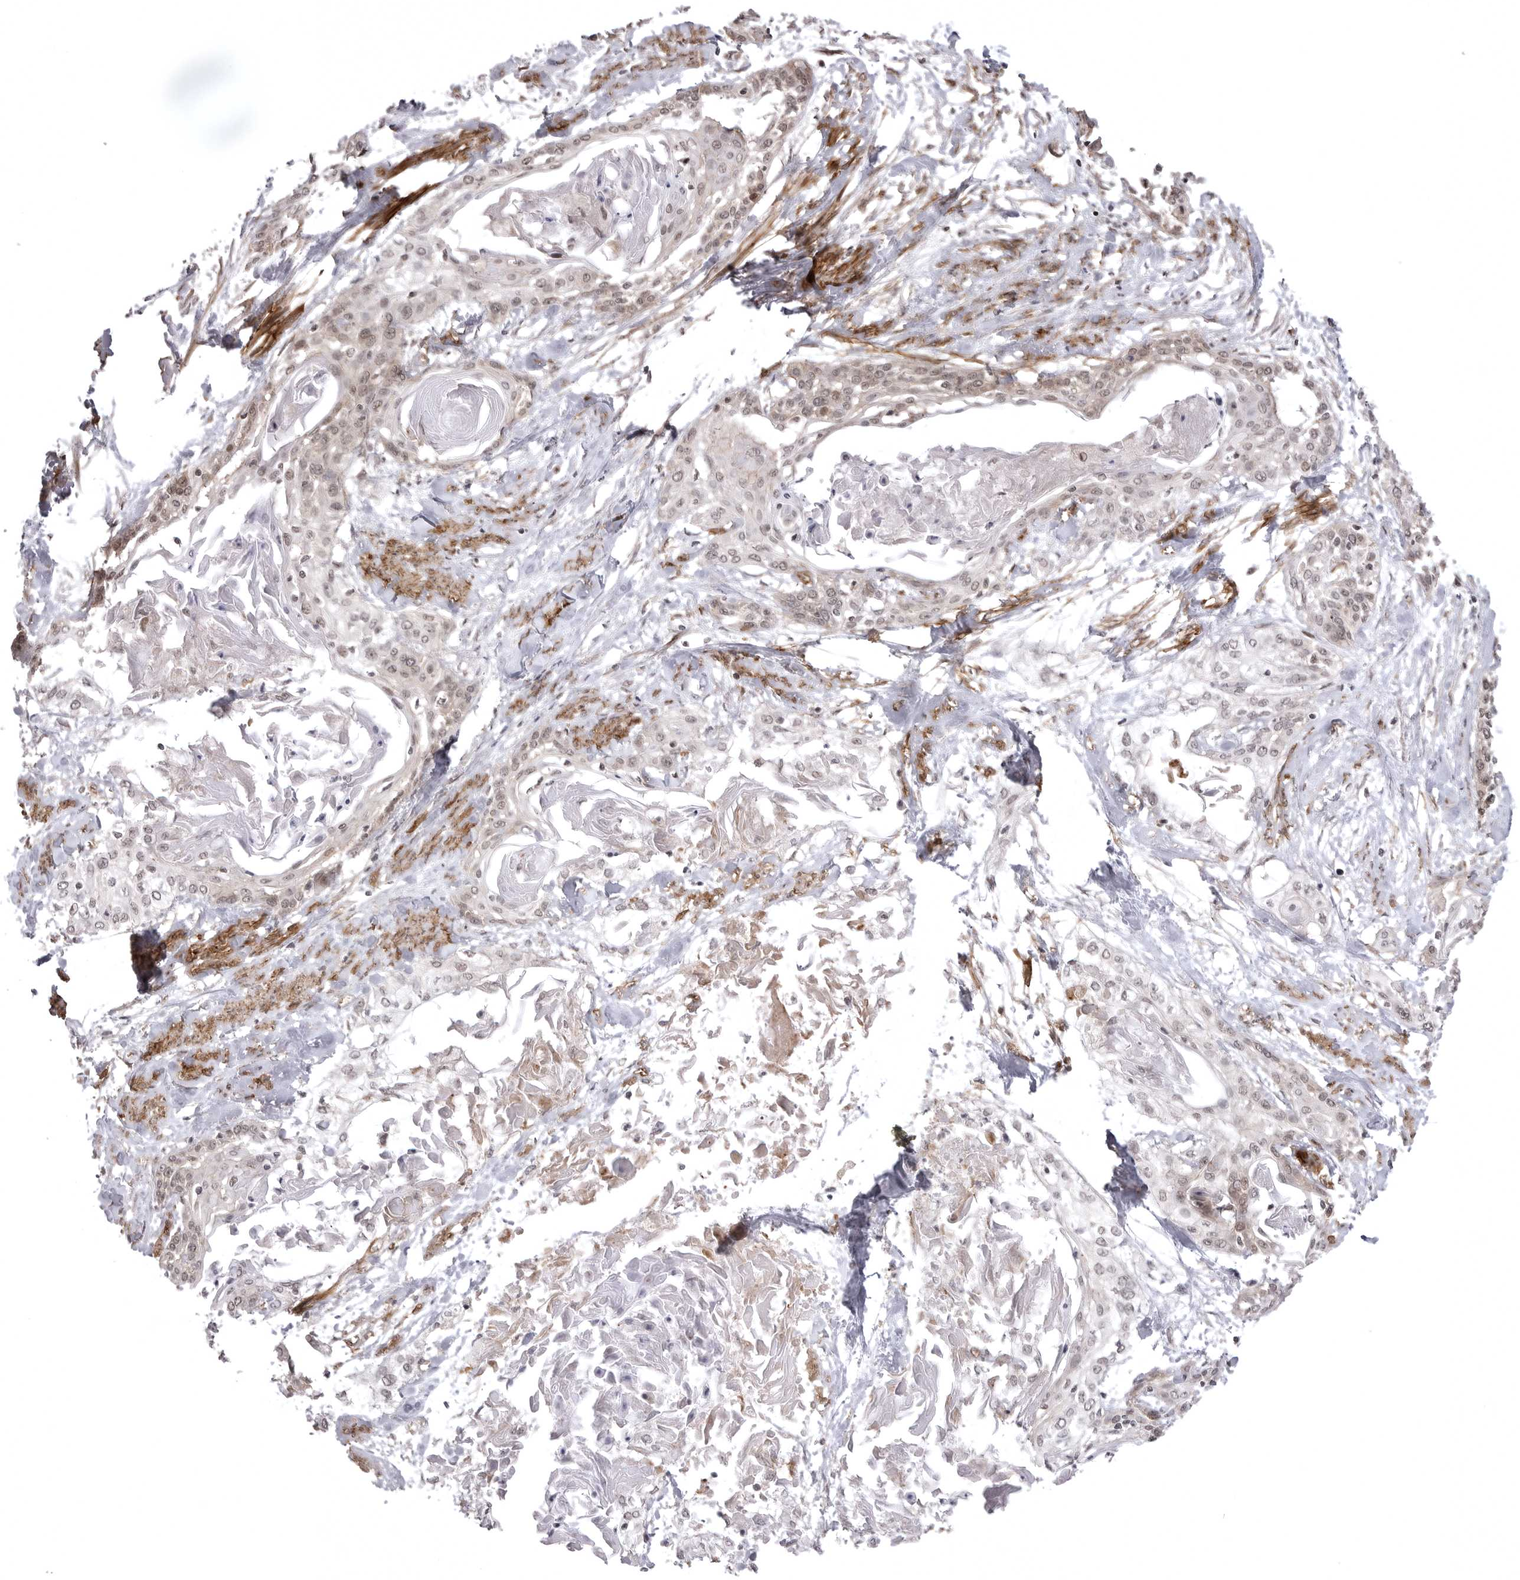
{"staining": {"intensity": "weak", "quantity": "25%-75%", "location": "cytoplasmic/membranous,nuclear"}, "tissue": "cervical cancer", "cell_type": "Tumor cells", "image_type": "cancer", "snomed": [{"axis": "morphology", "description": "Squamous cell carcinoma, NOS"}, {"axis": "topography", "description": "Cervix"}], "caption": "A brown stain highlights weak cytoplasmic/membranous and nuclear expression of a protein in human cervical cancer tumor cells.", "gene": "SORBS1", "patient": {"sex": "female", "age": 57}}